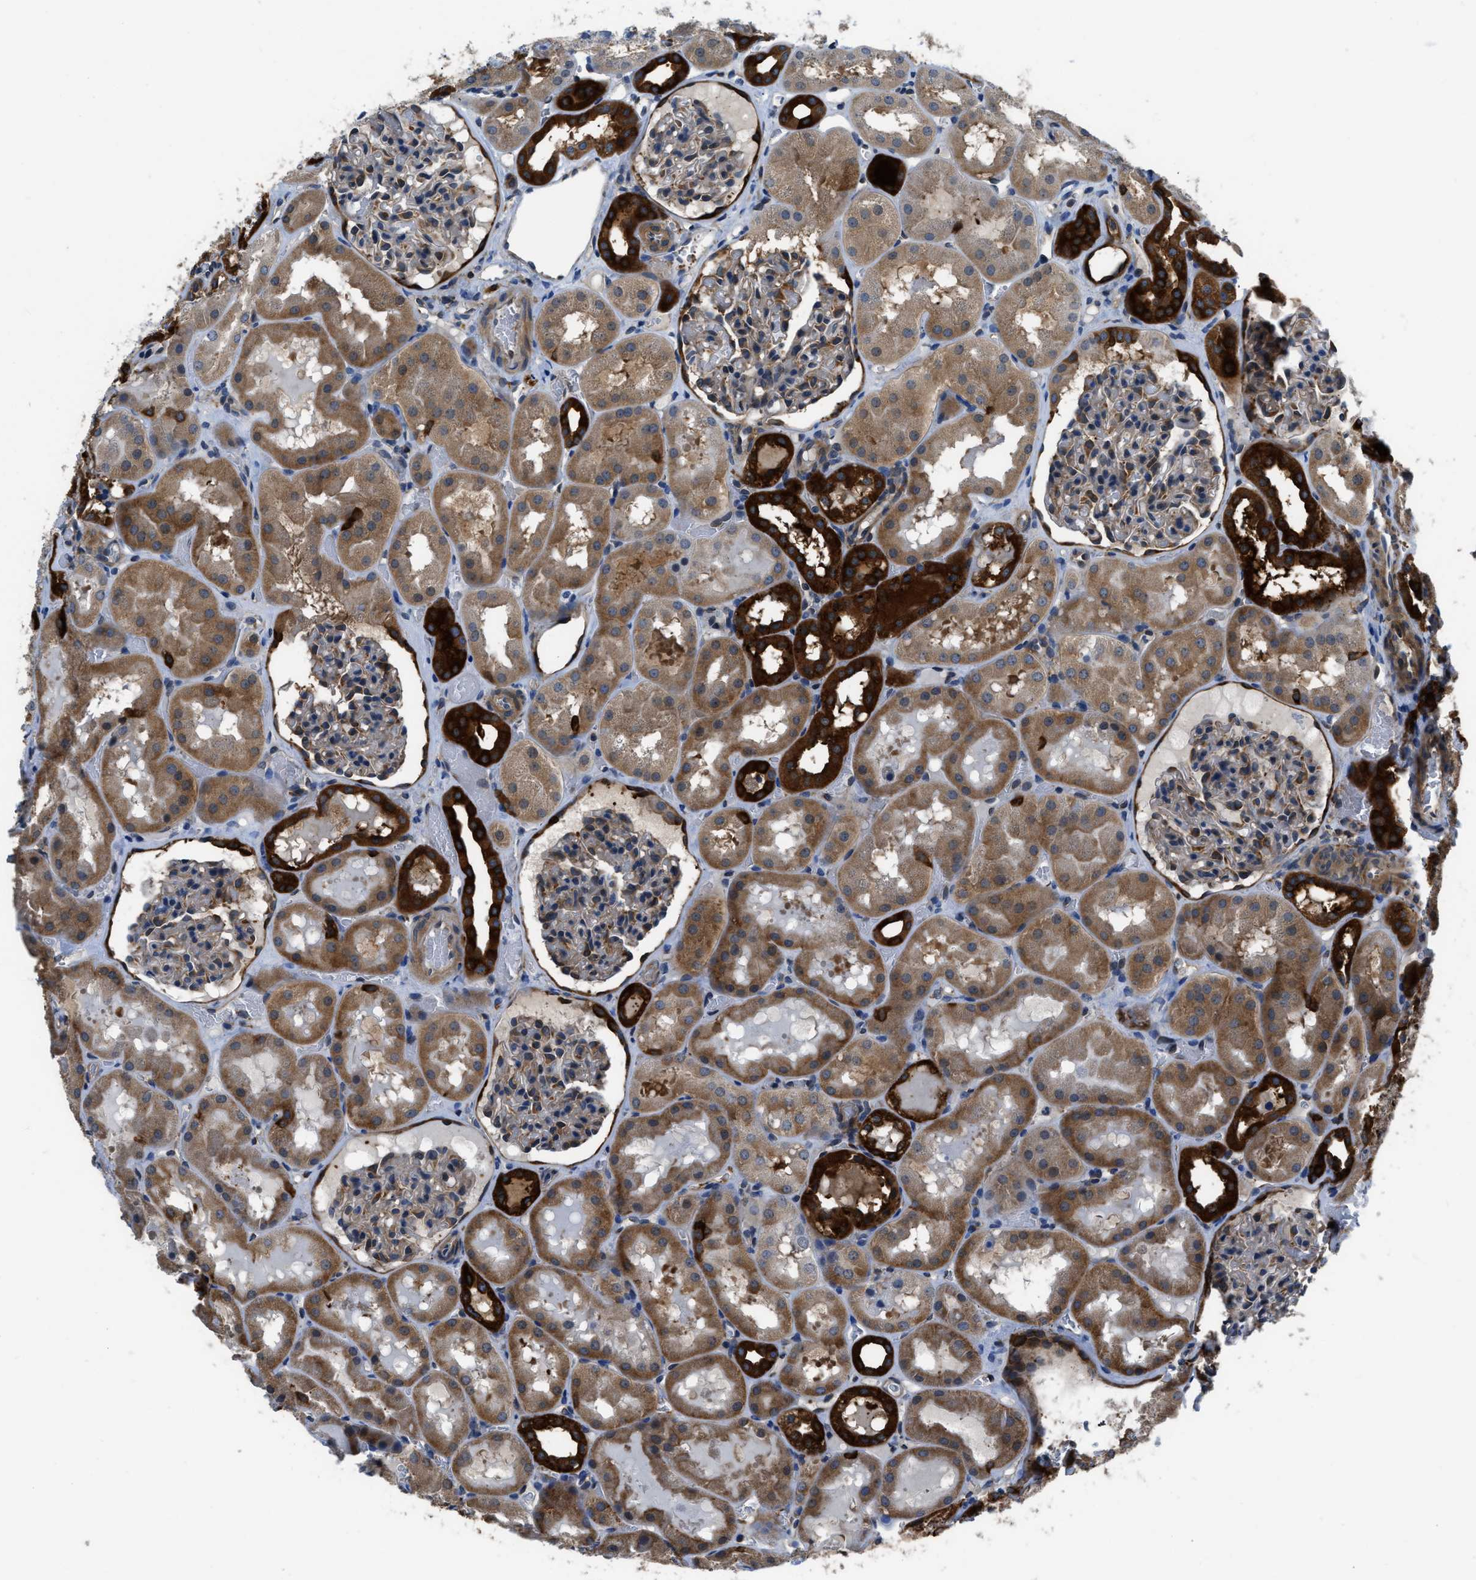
{"staining": {"intensity": "strong", "quantity": "<25%", "location": "cytoplasmic/membranous"}, "tissue": "kidney", "cell_type": "Cells in glomeruli", "image_type": "normal", "snomed": [{"axis": "morphology", "description": "Normal tissue, NOS"}, {"axis": "topography", "description": "Kidney"}, {"axis": "topography", "description": "Urinary bladder"}], "caption": "High-power microscopy captured an immunohistochemistry histopathology image of normal kidney, revealing strong cytoplasmic/membranous expression in approximately <25% of cells in glomeruli.", "gene": "PFKP", "patient": {"sex": "male", "age": 16}}